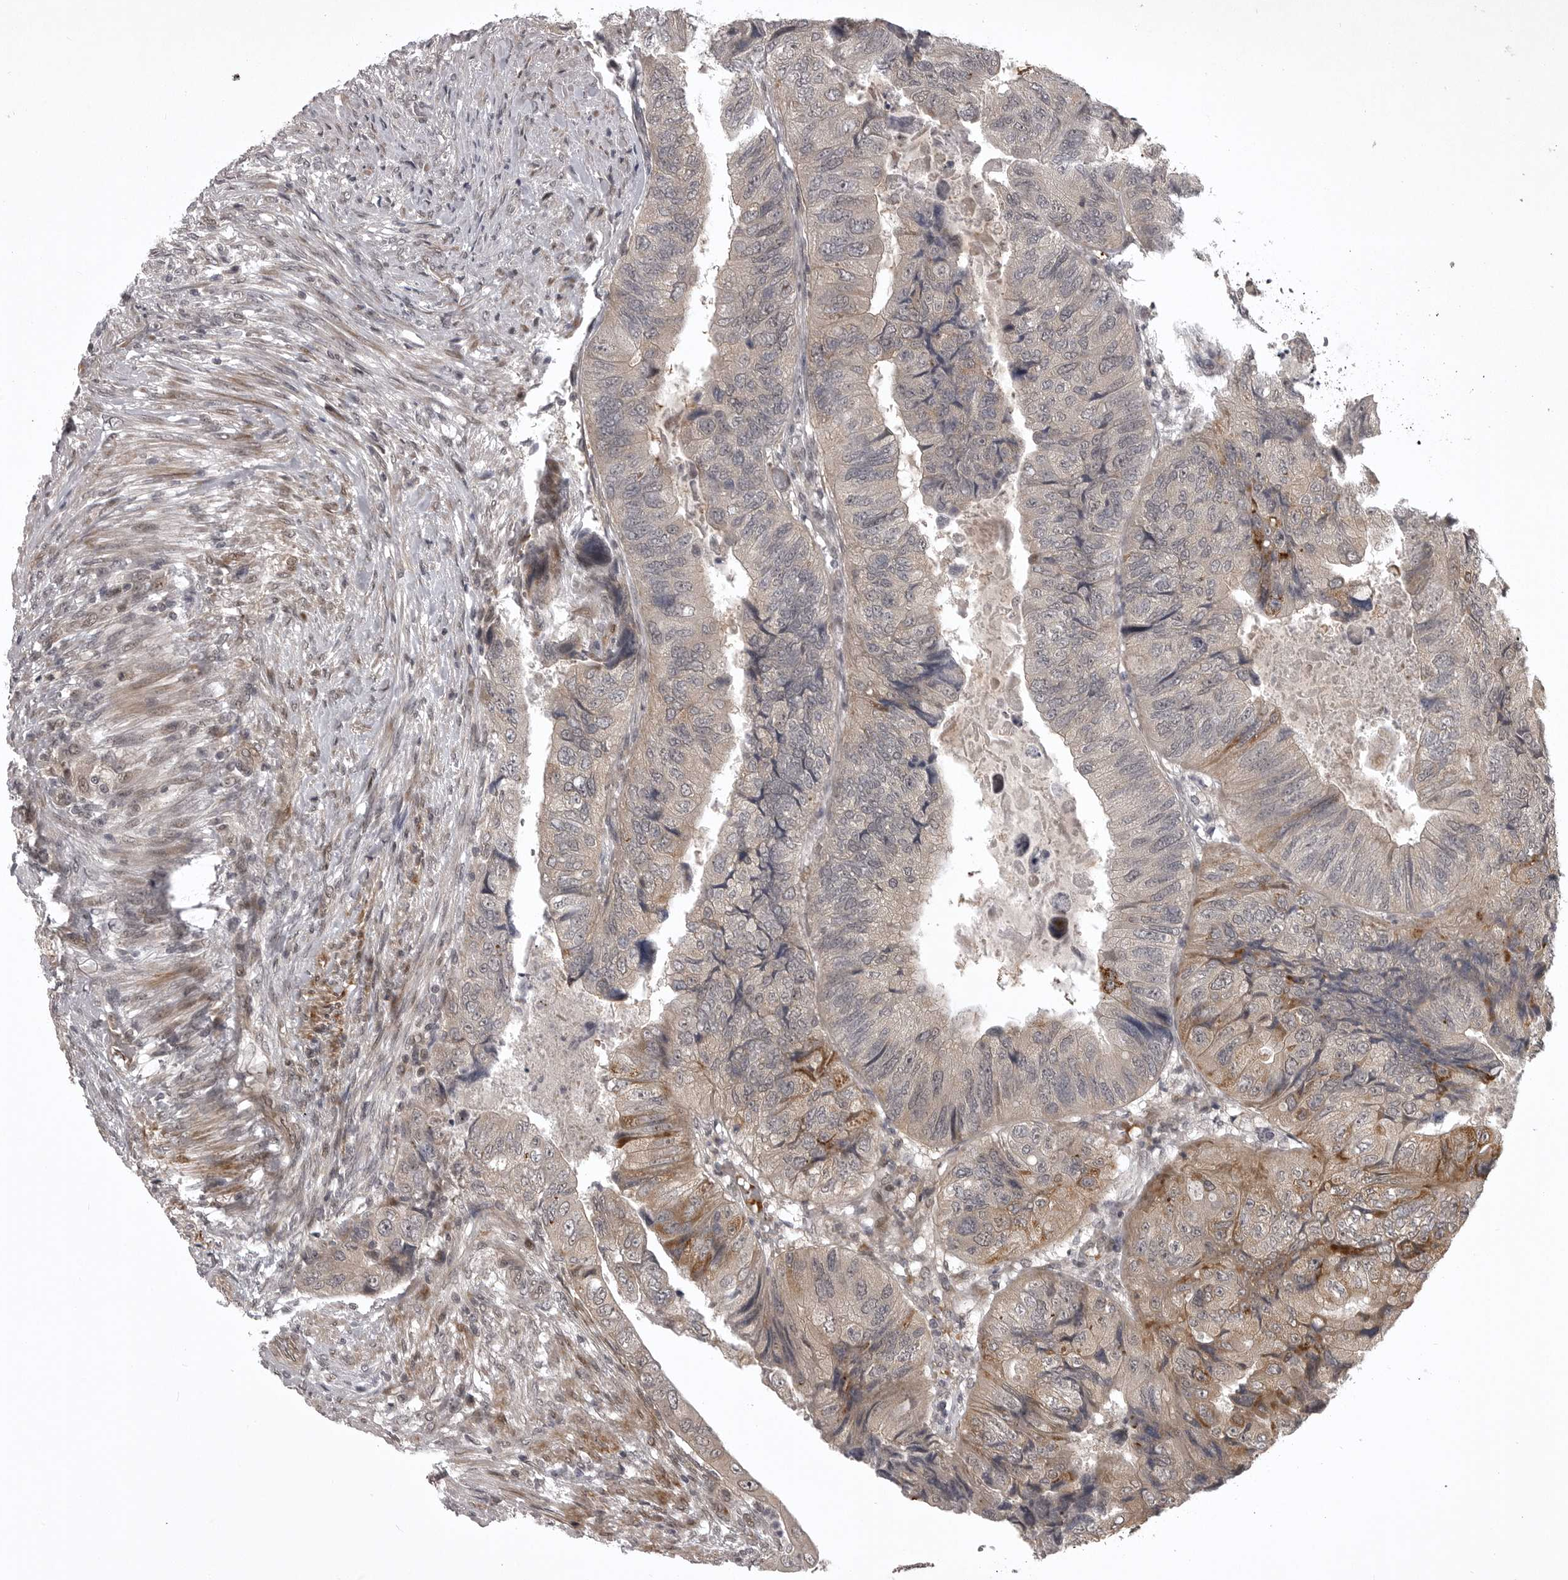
{"staining": {"intensity": "moderate", "quantity": "<25%", "location": "cytoplasmic/membranous"}, "tissue": "colorectal cancer", "cell_type": "Tumor cells", "image_type": "cancer", "snomed": [{"axis": "morphology", "description": "Adenocarcinoma, NOS"}, {"axis": "topography", "description": "Rectum"}], "caption": "High-magnification brightfield microscopy of colorectal cancer stained with DAB (3,3'-diaminobenzidine) (brown) and counterstained with hematoxylin (blue). tumor cells exhibit moderate cytoplasmic/membranous expression is identified in approximately<25% of cells.", "gene": "SNX16", "patient": {"sex": "male", "age": 63}}